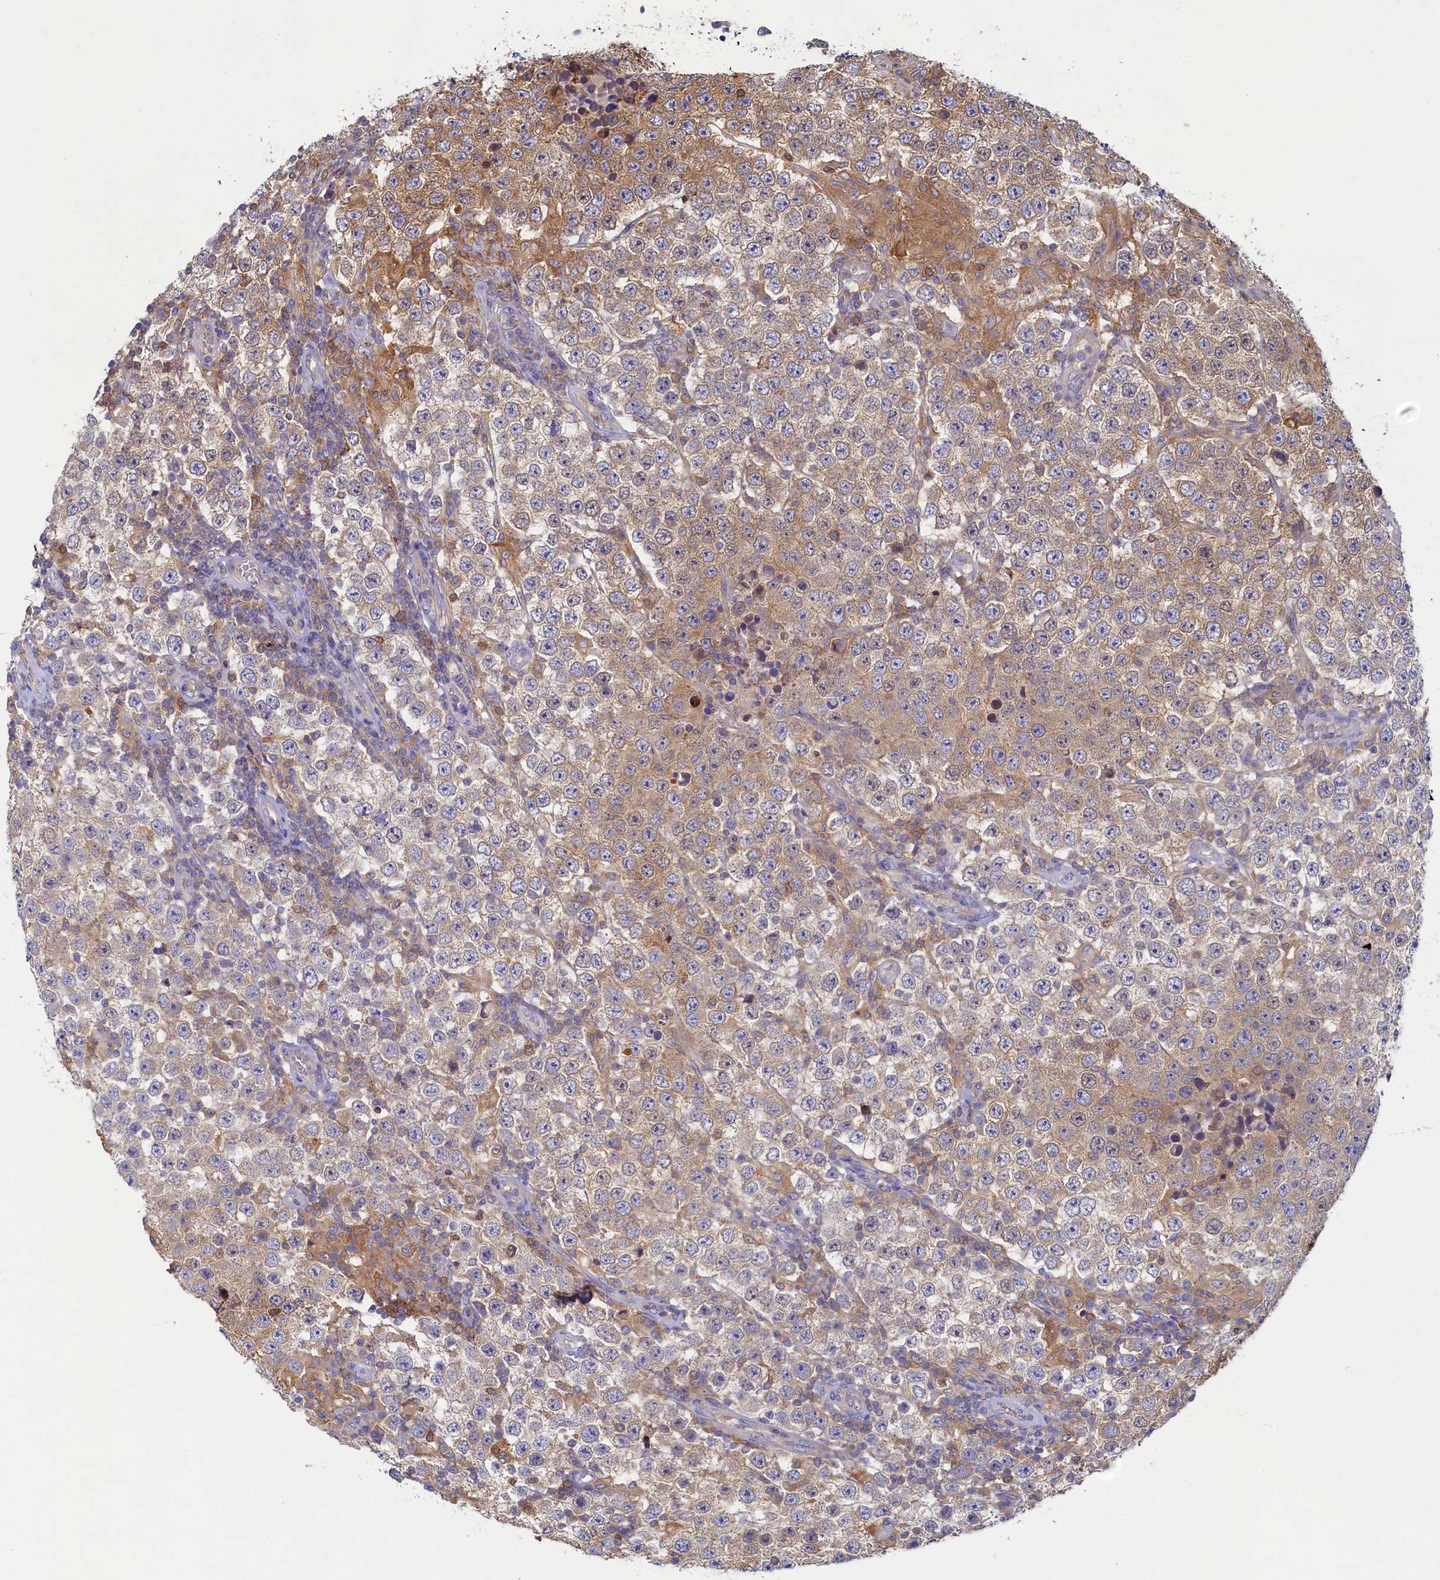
{"staining": {"intensity": "weak", "quantity": ">75%", "location": "cytoplasmic/membranous"}, "tissue": "testis cancer", "cell_type": "Tumor cells", "image_type": "cancer", "snomed": [{"axis": "morphology", "description": "Normal tissue, NOS"}, {"axis": "morphology", "description": "Urothelial carcinoma, High grade"}, {"axis": "morphology", "description": "Seminoma, NOS"}, {"axis": "morphology", "description": "Carcinoma, Embryonal, NOS"}, {"axis": "topography", "description": "Urinary bladder"}, {"axis": "topography", "description": "Testis"}], "caption": "This is a histology image of IHC staining of testis cancer (urothelial carcinoma (high-grade)), which shows weak staining in the cytoplasmic/membranous of tumor cells.", "gene": "TIMM8B", "patient": {"sex": "male", "age": 41}}